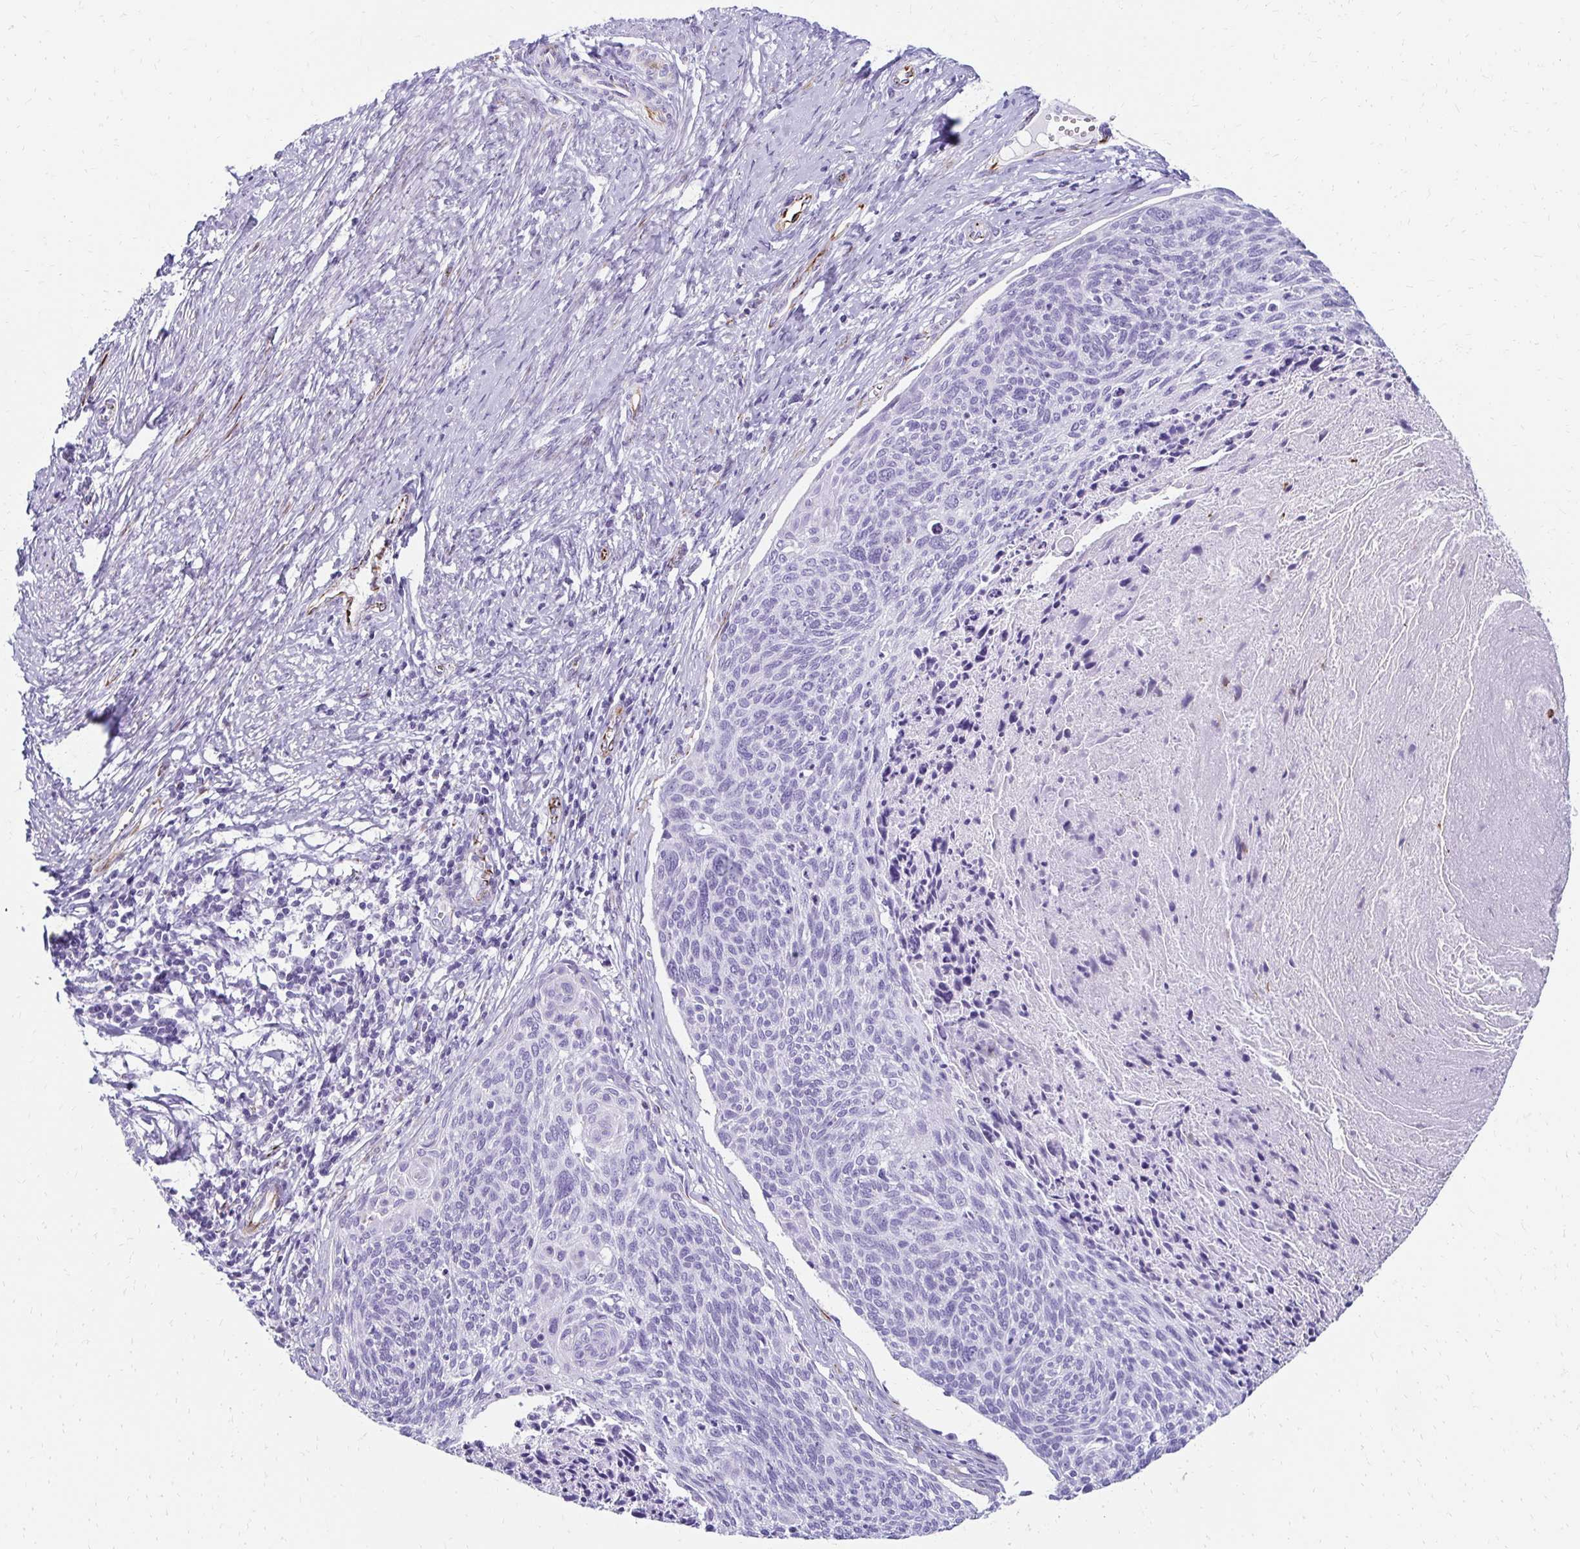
{"staining": {"intensity": "negative", "quantity": "none", "location": "none"}, "tissue": "cervical cancer", "cell_type": "Tumor cells", "image_type": "cancer", "snomed": [{"axis": "morphology", "description": "Squamous cell carcinoma, NOS"}, {"axis": "topography", "description": "Cervix"}], "caption": "Cervical cancer (squamous cell carcinoma) stained for a protein using IHC displays no expression tumor cells.", "gene": "TMEM54", "patient": {"sex": "female", "age": 49}}